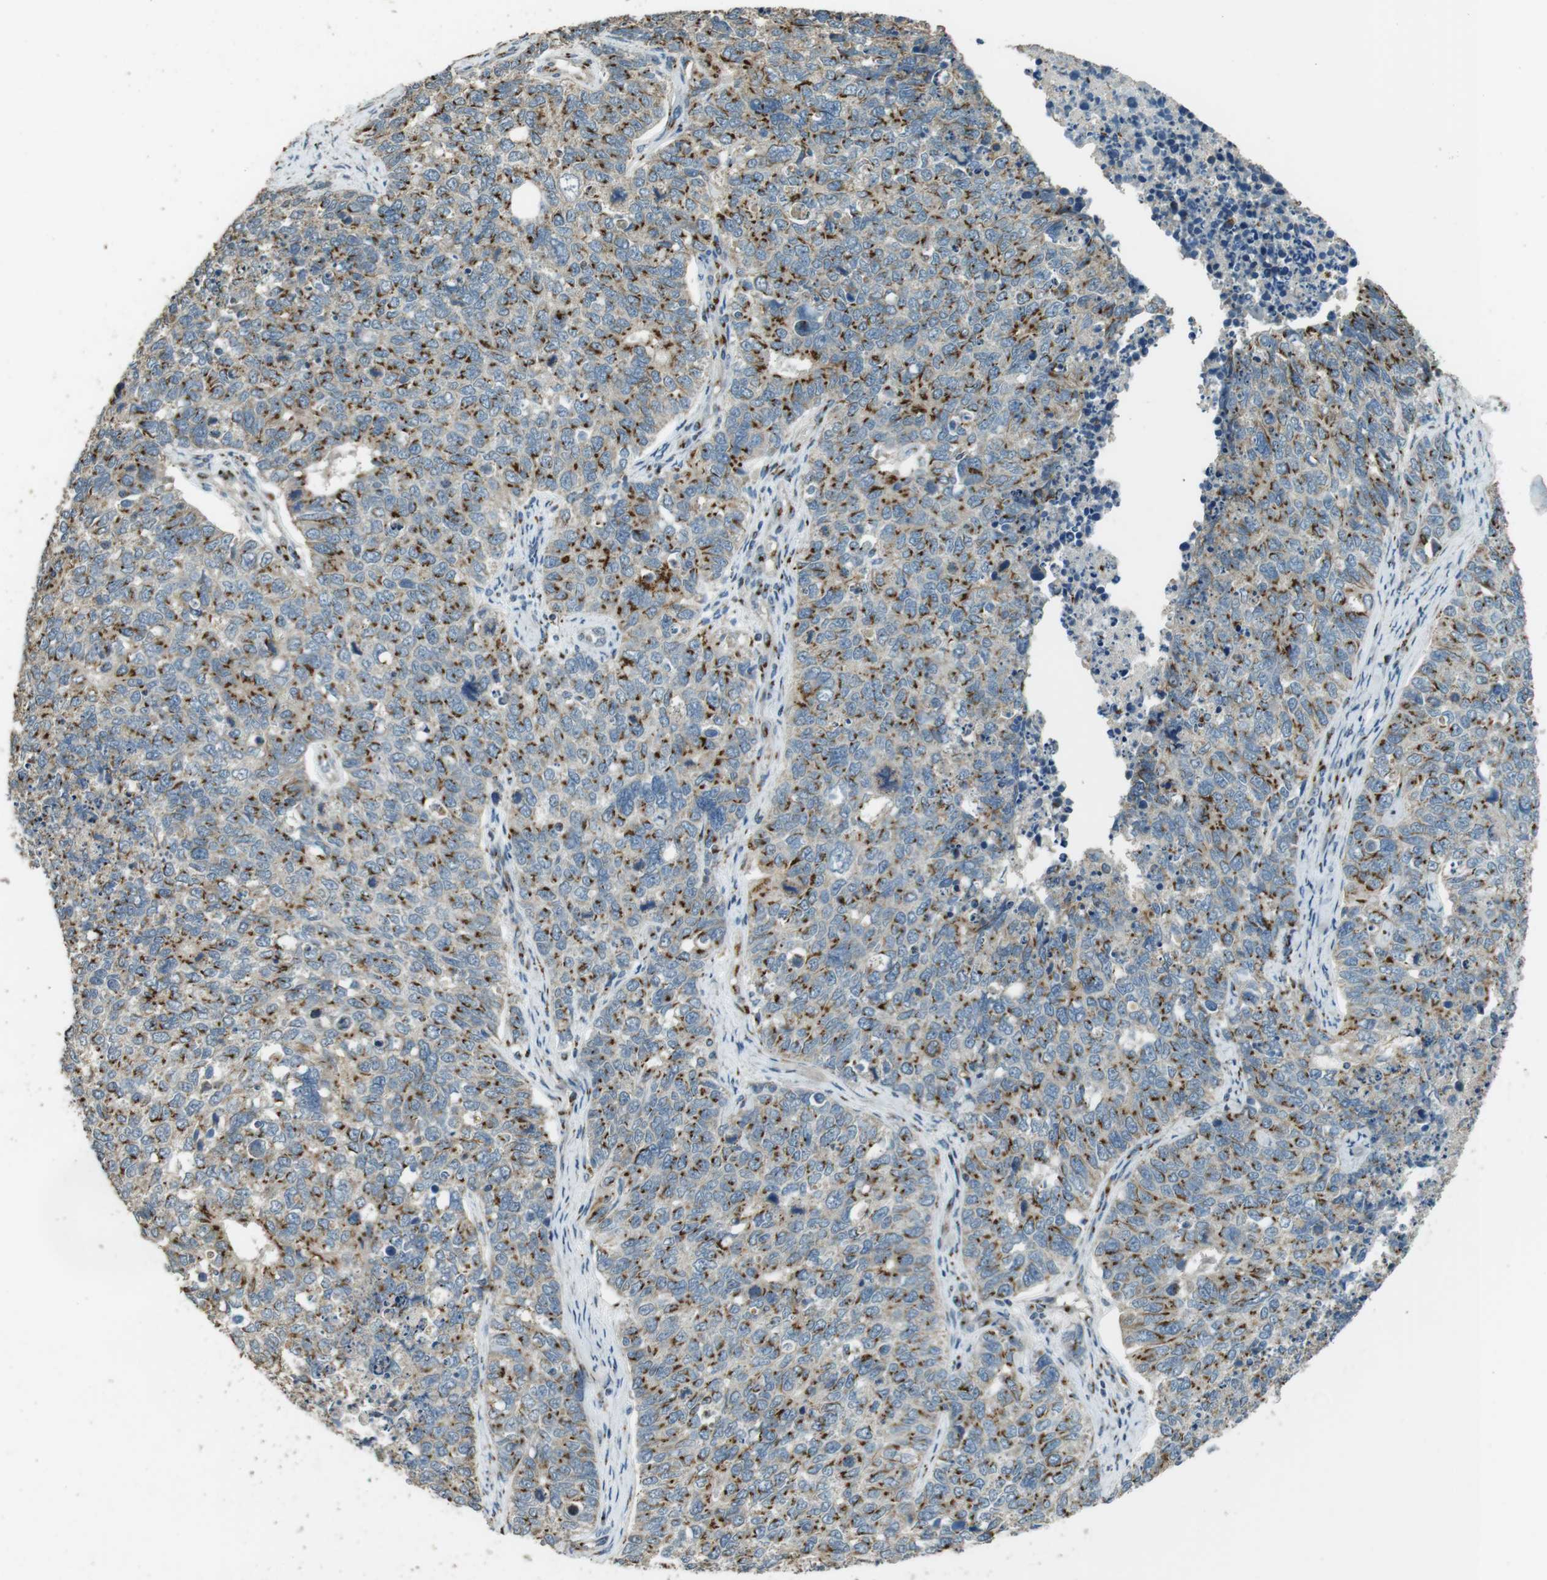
{"staining": {"intensity": "moderate", "quantity": ">75%", "location": "cytoplasmic/membranous"}, "tissue": "cervical cancer", "cell_type": "Tumor cells", "image_type": "cancer", "snomed": [{"axis": "morphology", "description": "Squamous cell carcinoma, NOS"}, {"axis": "topography", "description": "Cervix"}], "caption": "An immunohistochemistry (IHC) photomicrograph of tumor tissue is shown. Protein staining in brown highlights moderate cytoplasmic/membranous positivity in cervical cancer within tumor cells.", "gene": "TMEM115", "patient": {"sex": "female", "age": 63}}